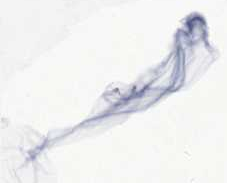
{"staining": {"intensity": "strong", "quantity": ">75%", "location": "cytoplasmic/membranous,nuclear"}, "tissue": "parathyroid gland", "cell_type": "Glandular cells", "image_type": "normal", "snomed": [{"axis": "morphology", "description": "Normal tissue, NOS"}, {"axis": "topography", "description": "Parathyroid gland"}], "caption": "The immunohistochemical stain highlights strong cytoplasmic/membranous,nuclear positivity in glandular cells of normal parathyroid gland. Nuclei are stained in blue.", "gene": "ZCCHC8", "patient": {"sex": "female", "age": 85}}